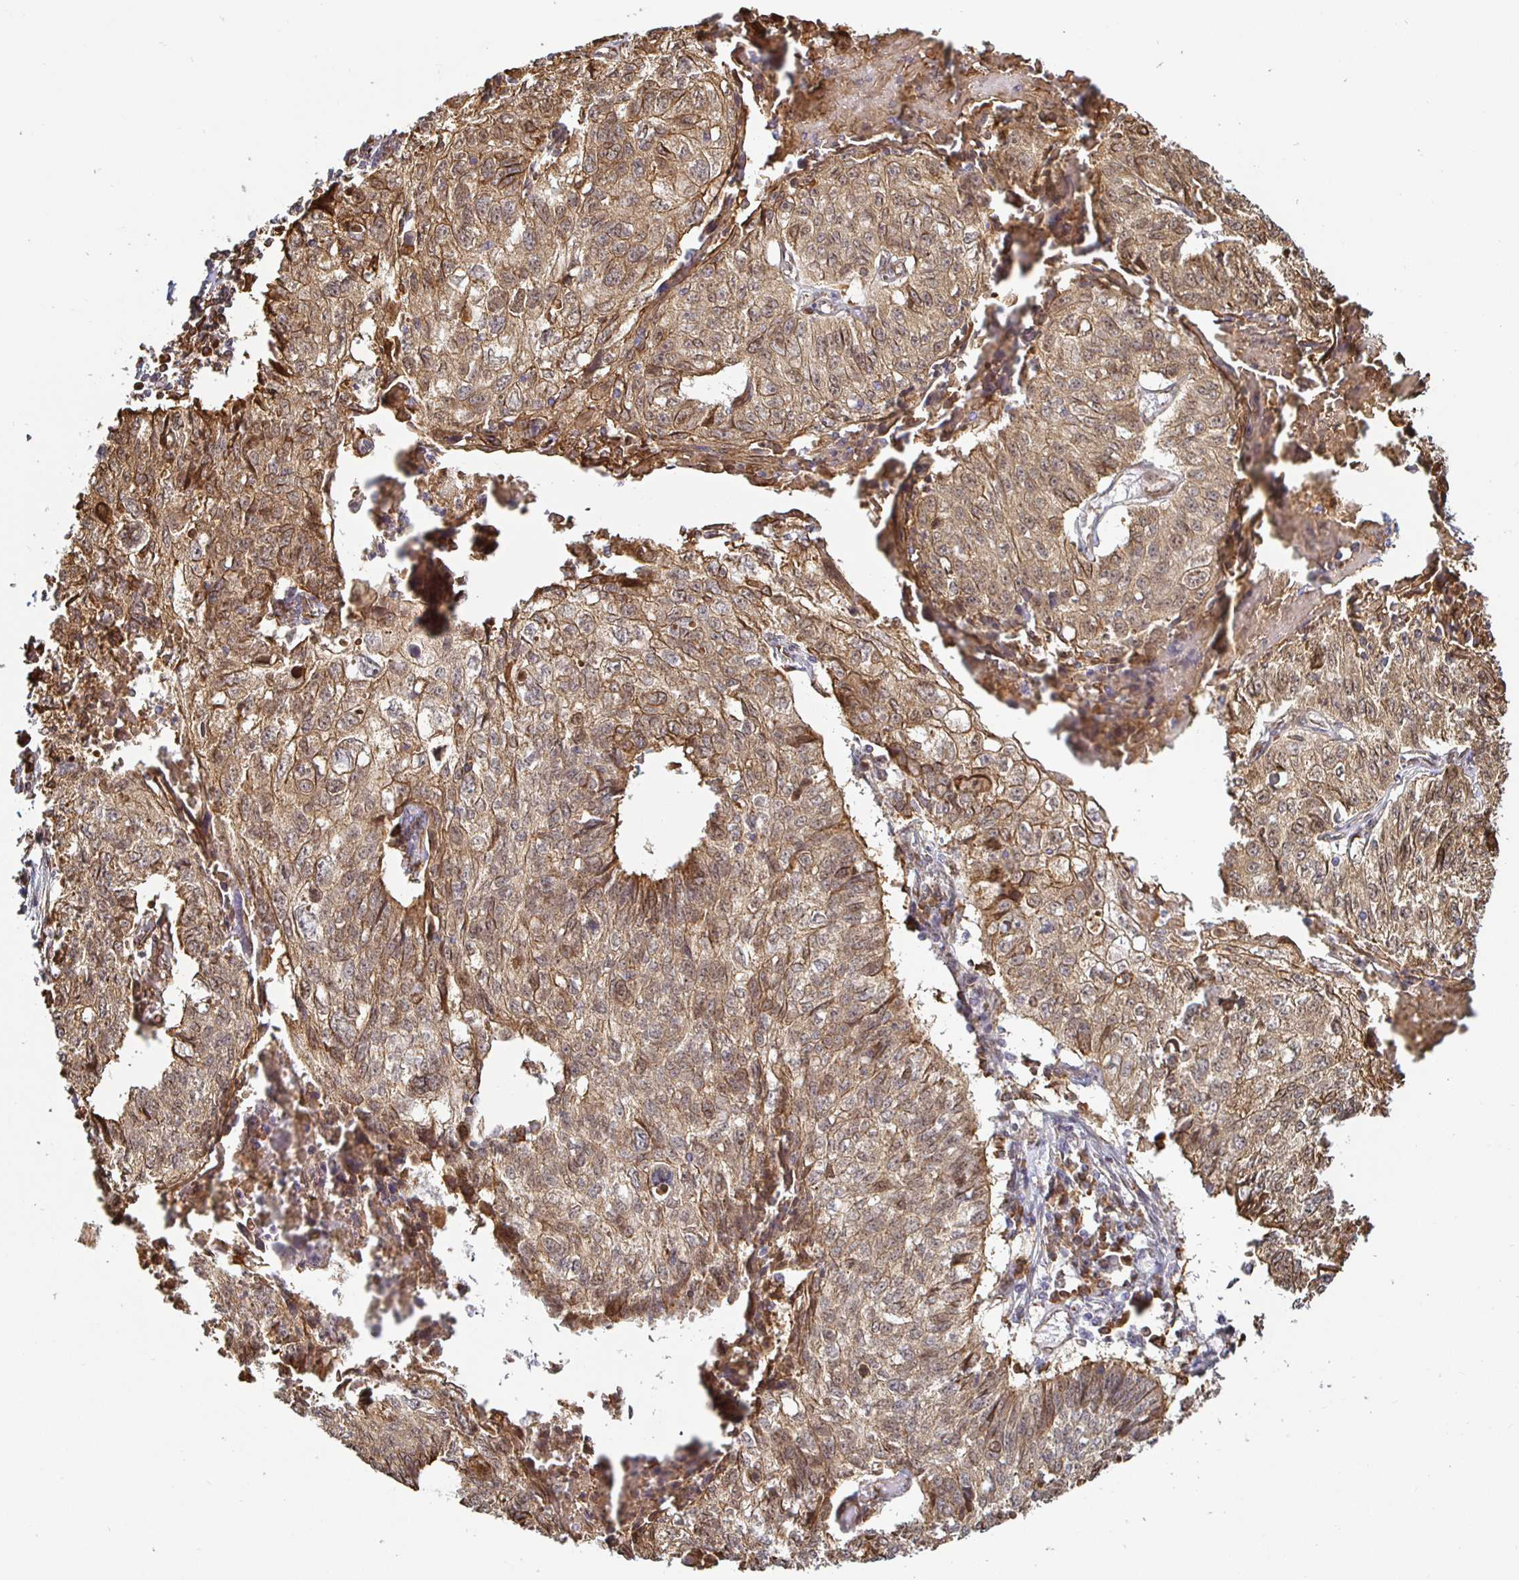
{"staining": {"intensity": "moderate", "quantity": ">75%", "location": "cytoplasmic/membranous,nuclear"}, "tissue": "lung cancer", "cell_type": "Tumor cells", "image_type": "cancer", "snomed": [{"axis": "morphology", "description": "Normal morphology"}, {"axis": "morphology", "description": "Aneuploidy"}, {"axis": "morphology", "description": "Squamous cell carcinoma, NOS"}, {"axis": "topography", "description": "Lymph node"}, {"axis": "topography", "description": "Lung"}], "caption": "This photomicrograph exhibits lung squamous cell carcinoma stained with immunohistochemistry (IHC) to label a protein in brown. The cytoplasmic/membranous and nuclear of tumor cells show moderate positivity for the protein. Nuclei are counter-stained blue.", "gene": "STRAP", "patient": {"sex": "female", "age": 76}}